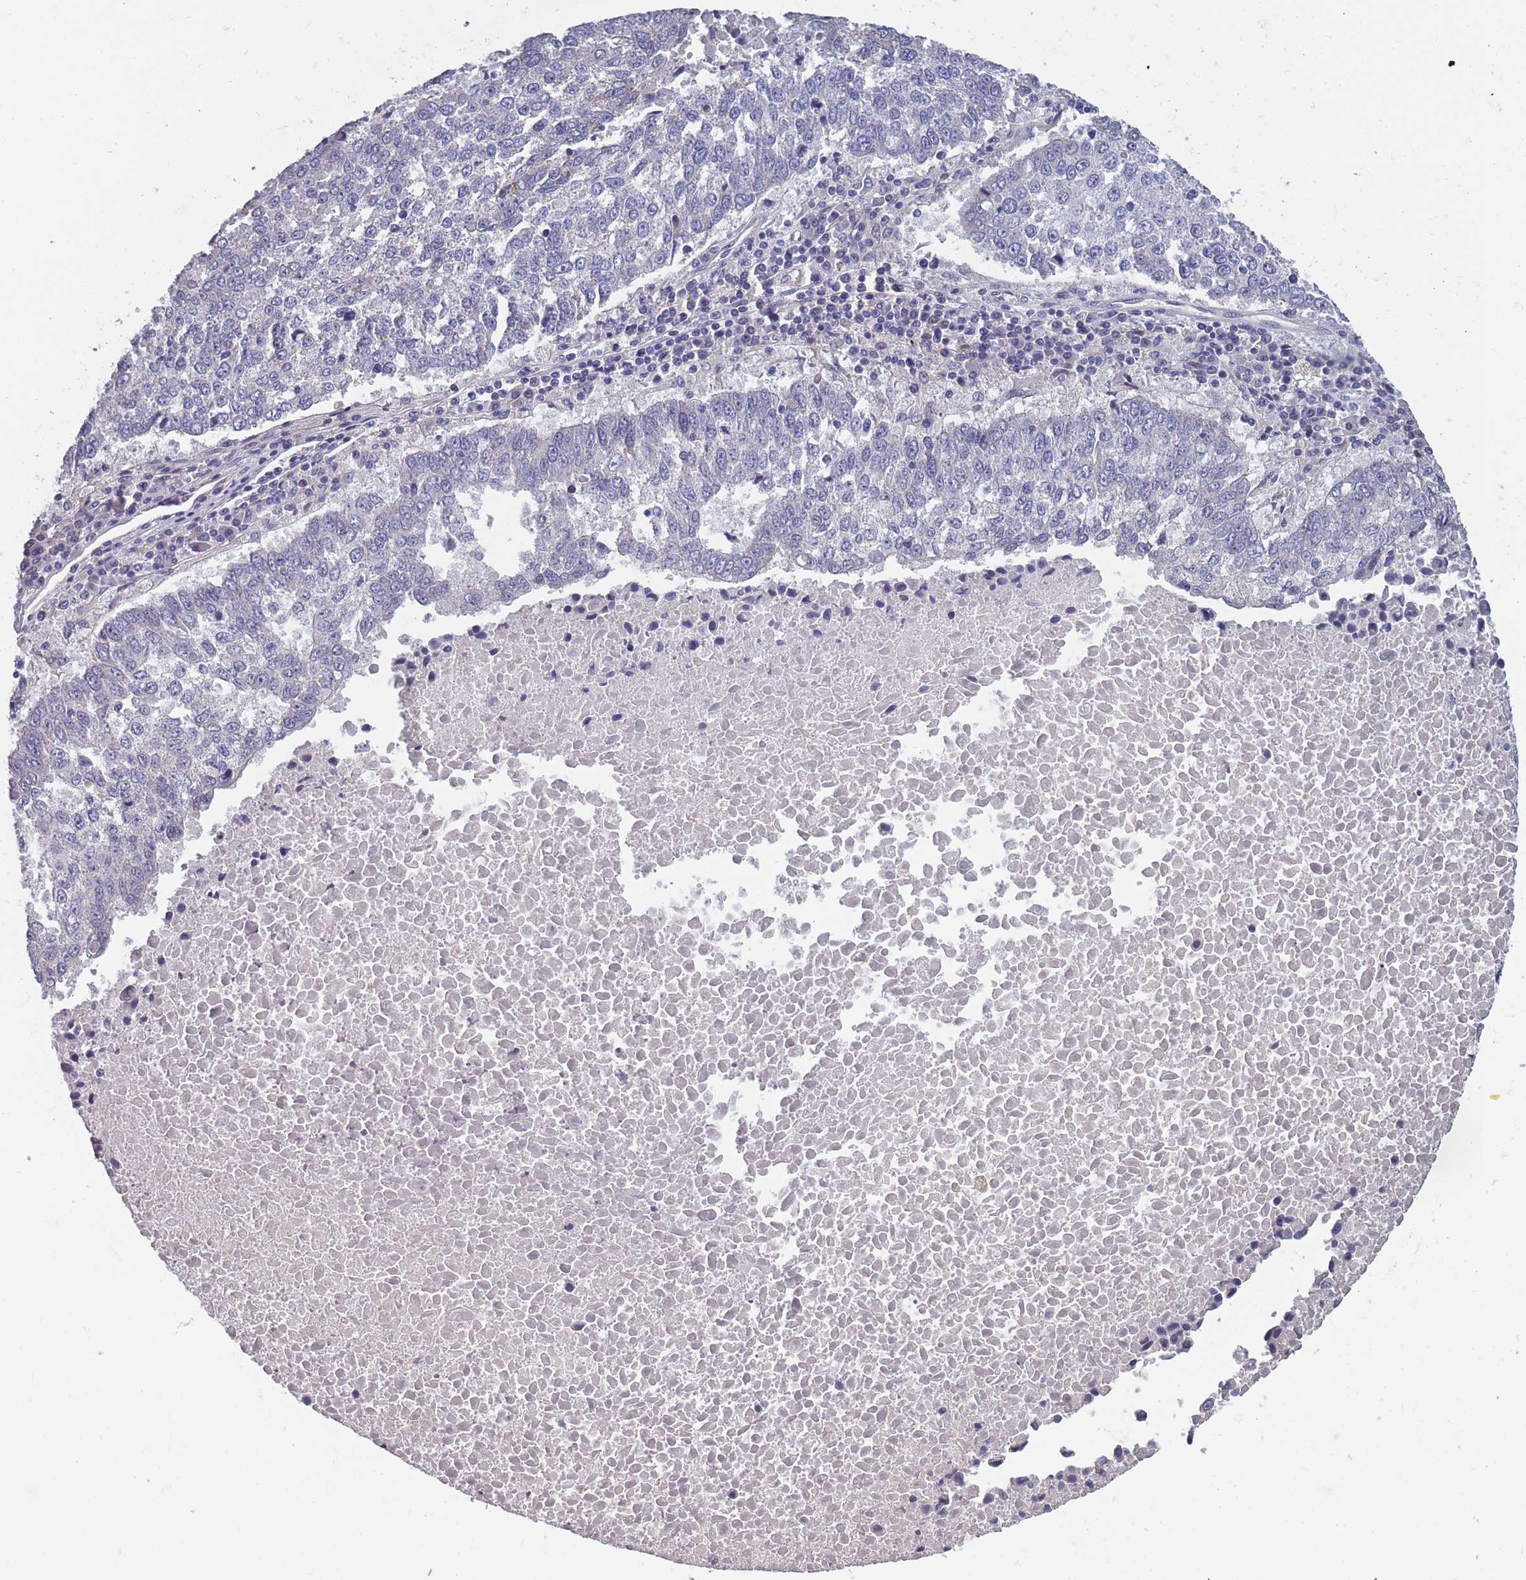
{"staining": {"intensity": "negative", "quantity": "none", "location": "none"}, "tissue": "lung cancer", "cell_type": "Tumor cells", "image_type": "cancer", "snomed": [{"axis": "morphology", "description": "Squamous cell carcinoma, NOS"}, {"axis": "topography", "description": "Lung"}], "caption": "High magnification brightfield microscopy of squamous cell carcinoma (lung) stained with DAB (brown) and counterstained with hematoxylin (blue): tumor cells show no significant positivity.", "gene": "FAM83F", "patient": {"sex": "male", "age": 73}}